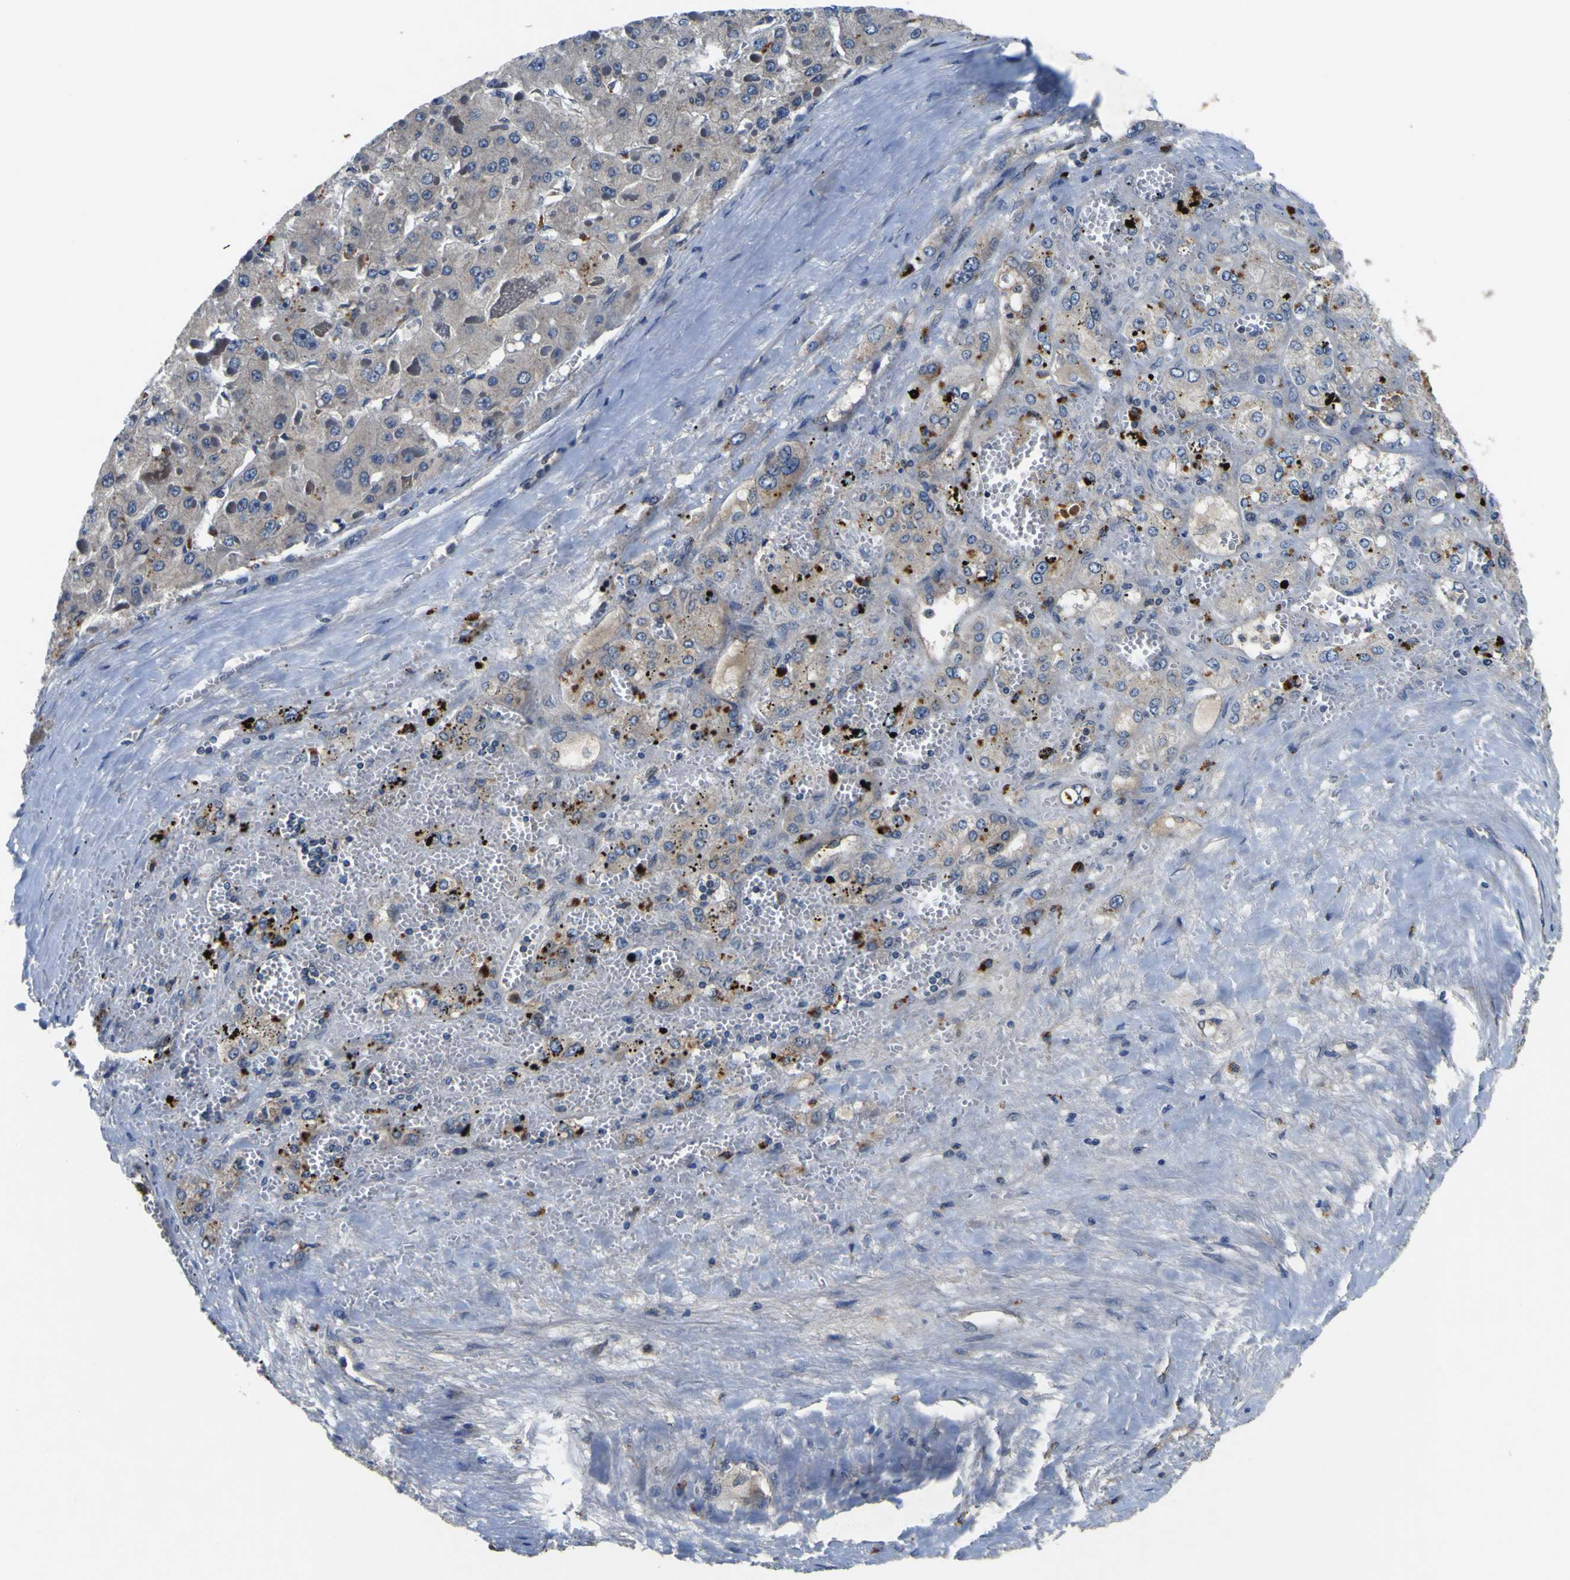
{"staining": {"intensity": "strong", "quantity": "<25%", "location": "cytoplasmic/membranous"}, "tissue": "liver cancer", "cell_type": "Tumor cells", "image_type": "cancer", "snomed": [{"axis": "morphology", "description": "Carcinoma, Hepatocellular, NOS"}, {"axis": "topography", "description": "Liver"}], "caption": "This image reveals IHC staining of liver cancer, with medium strong cytoplasmic/membranous staining in approximately <25% of tumor cells.", "gene": "EPHB4", "patient": {"sex": "female", "age": 73}}